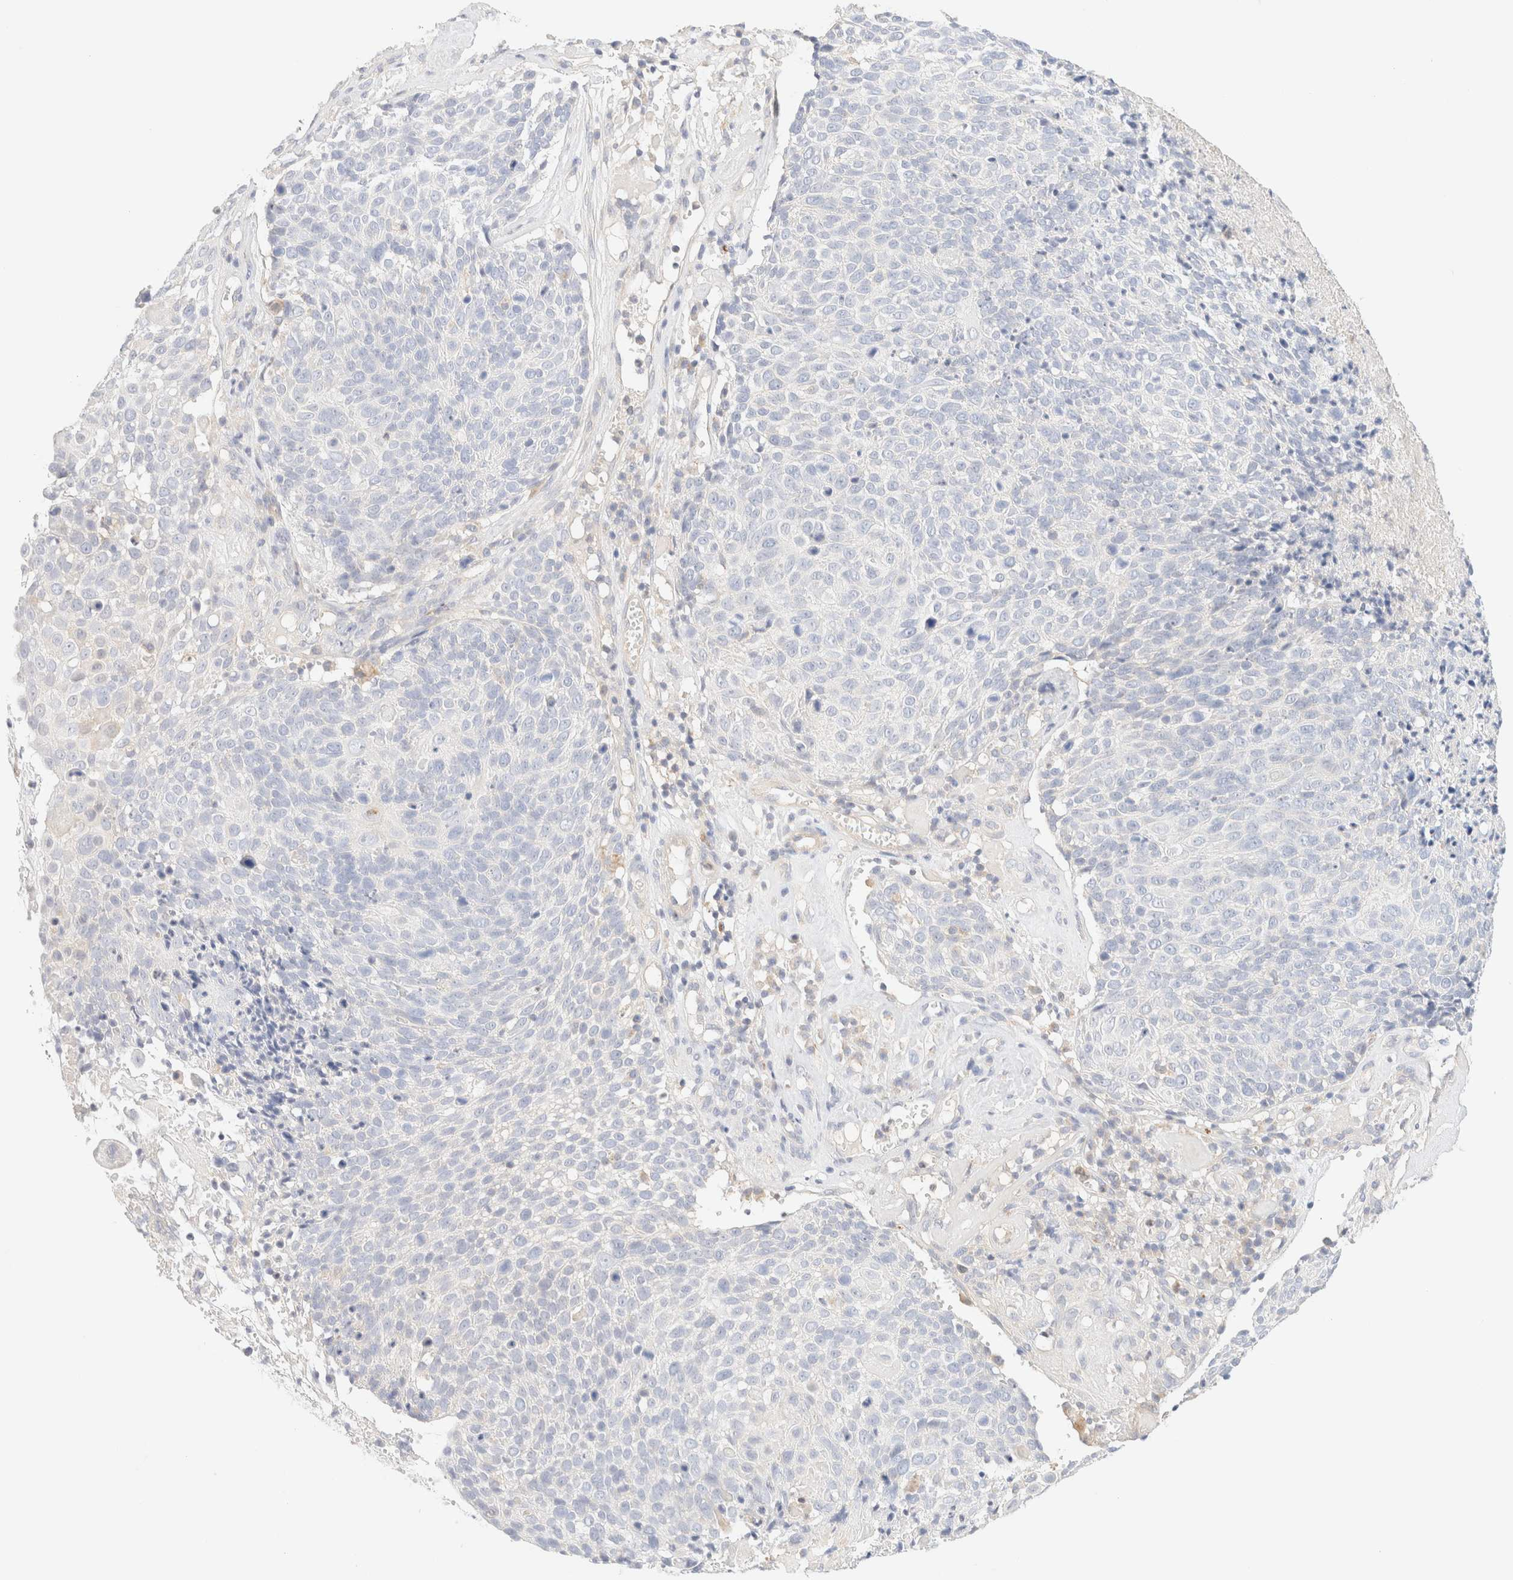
{"staining": {"intensity": "negative", "quantity": "none", "location": "none"}, "tissue": "cervical cancer", "cell_type": "Tumor cells", "image_type": "cancer", "snomed": [{"axis": "morphology", "description": "Squamous cell carcinoma, NOS"}, {"axis": "topography", "description": "Cervix"}], "caption": "This is an immunohistochemistry (IHC) histopathology image of cervical cancer (squamous cell carcinoma). There is no staining in tumor cells.", "gene": "SARM1", "patient": {"sex": "female", "age": 74}}